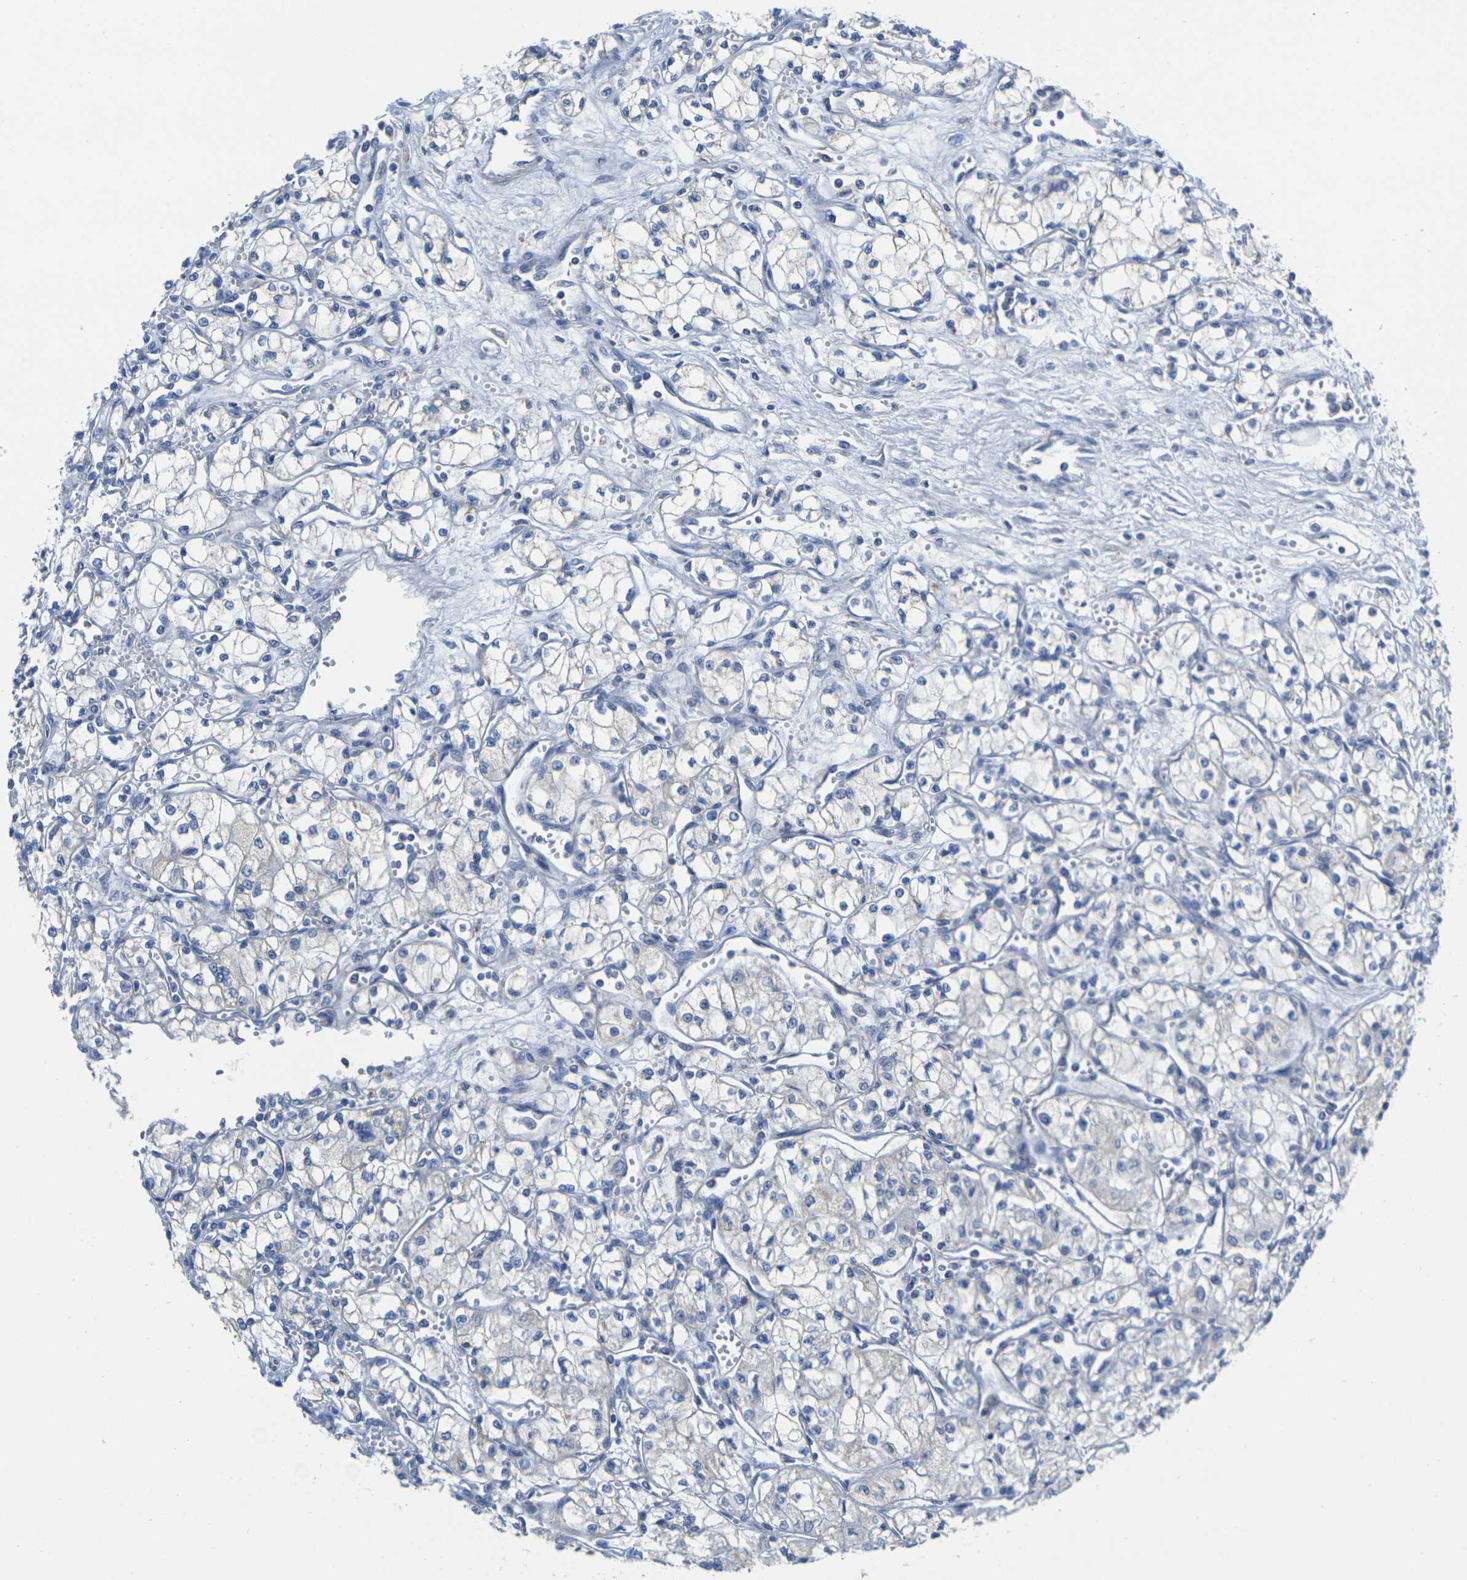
{"staining": {"intensity": "negative", "quantity": "none", "location": "none"}, "tissue": "renal cancer", "cell_type": "Tumor cells", "image_type": "cancer", "snomed": [{"axis": "morphology", "description": "Normal tissue, NOS"}, {"axis": "morphology", "description": "Adenocarcinoma, NOS"}, {"axis": "topography", "description": "Kidney"}], "caption": "Renal cancer was stained to show a protein in brown. There is no significant expression in tumor cells. (Immunohistochemistry (ihc), brightfield microscopy, high magnification).", "gene": "TMEM204", "patient": {"sex": "male", "age": 59}}